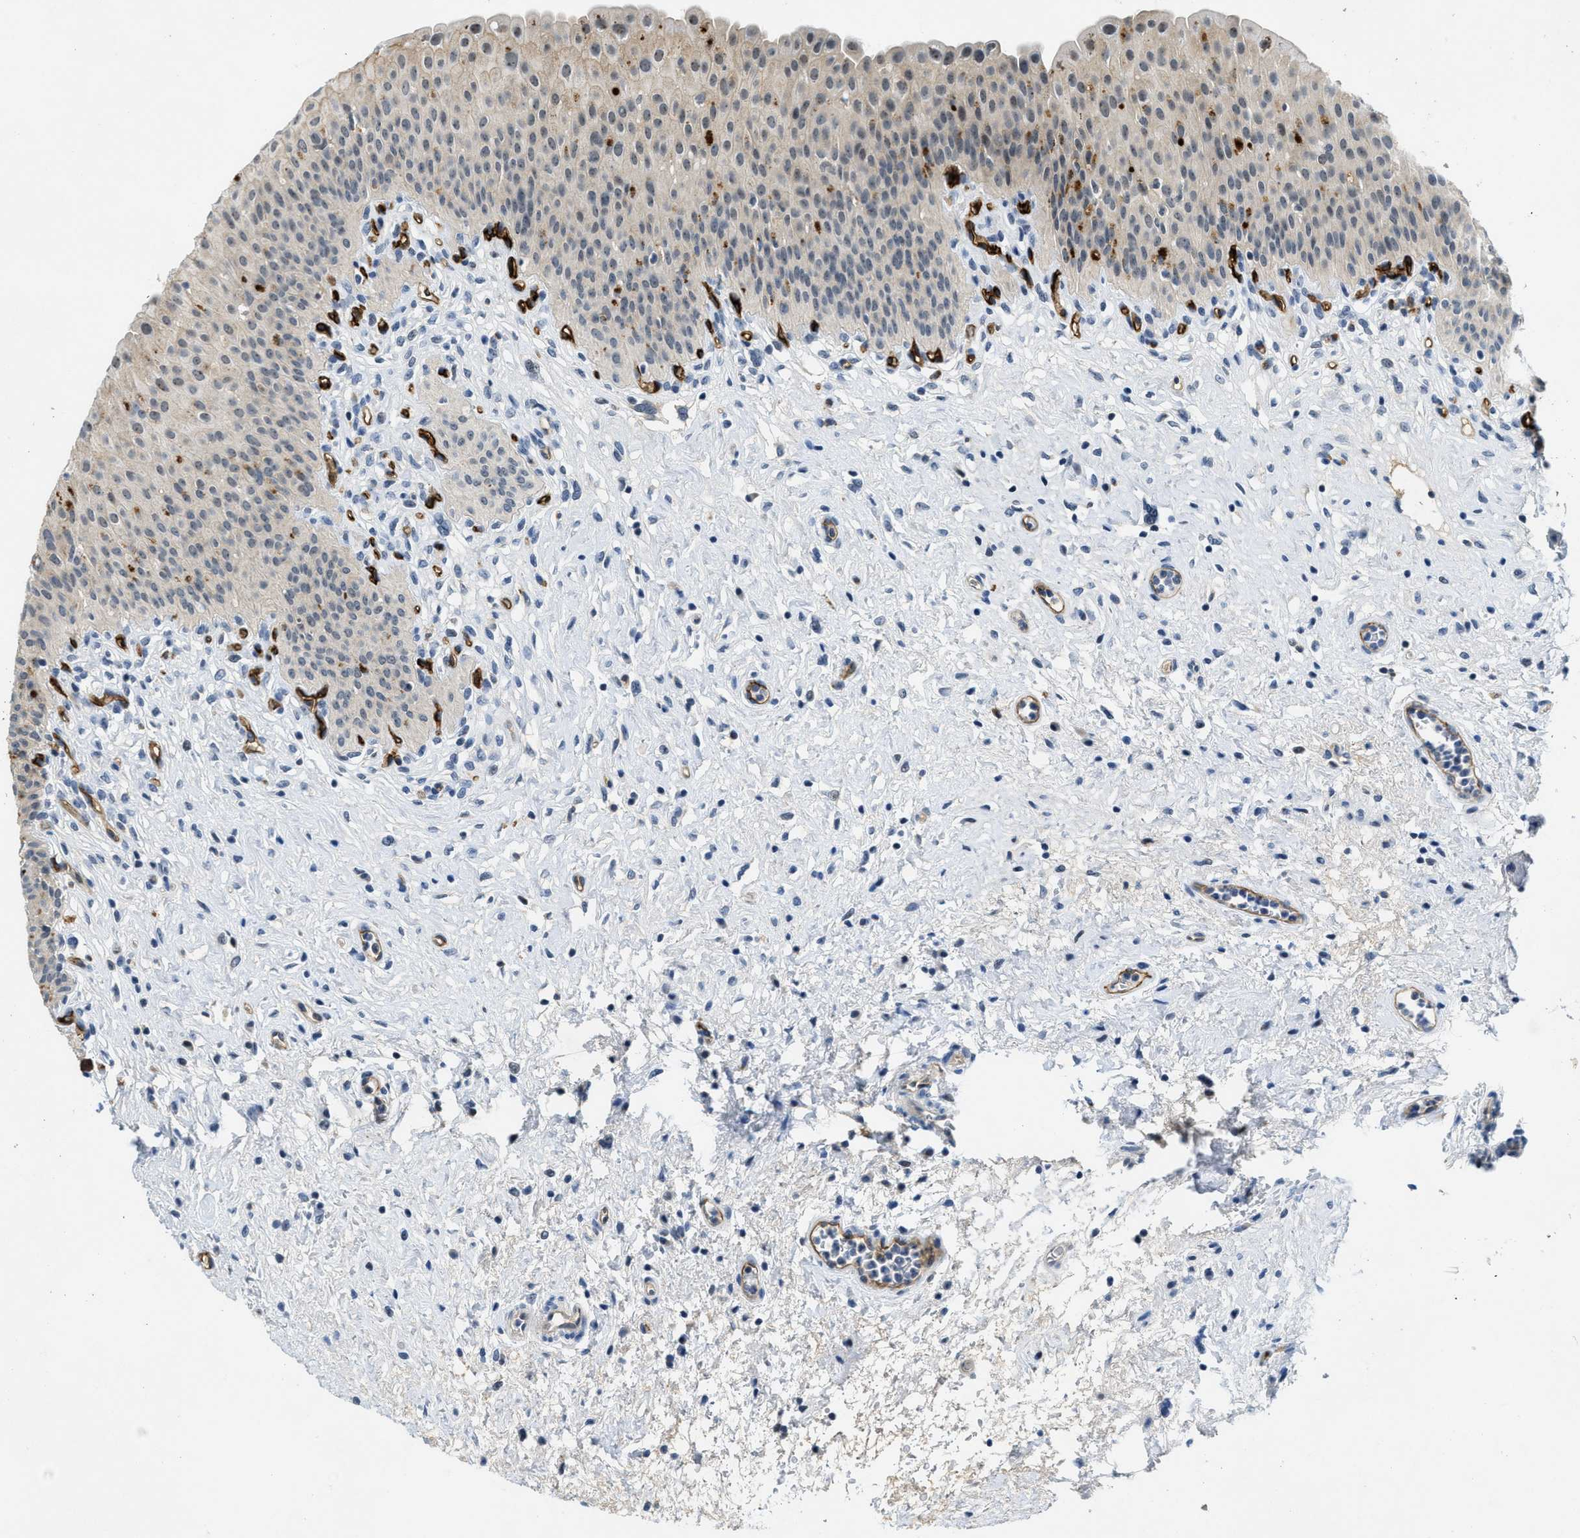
{"staining": {"intensity": "weak", "quantity": "<25%", "location": "cytoplasmic/membranous"}, "tissue": "urinary bladder", "cell_type": "Urothelial cells", "image_type": "normal", "snomed": [{"axis": "morphology", "description": "Normal tissue, NOS"}, {"axis": "topography", "description": "Urinary bladder"}], "caption": "Immunohistochemistry (IHC) of unremarkable human urinary bladder reveals no expression in urothelial cells.", "gene": "SLCO2A1", "patient": {"sex": "male", "age": 46}}